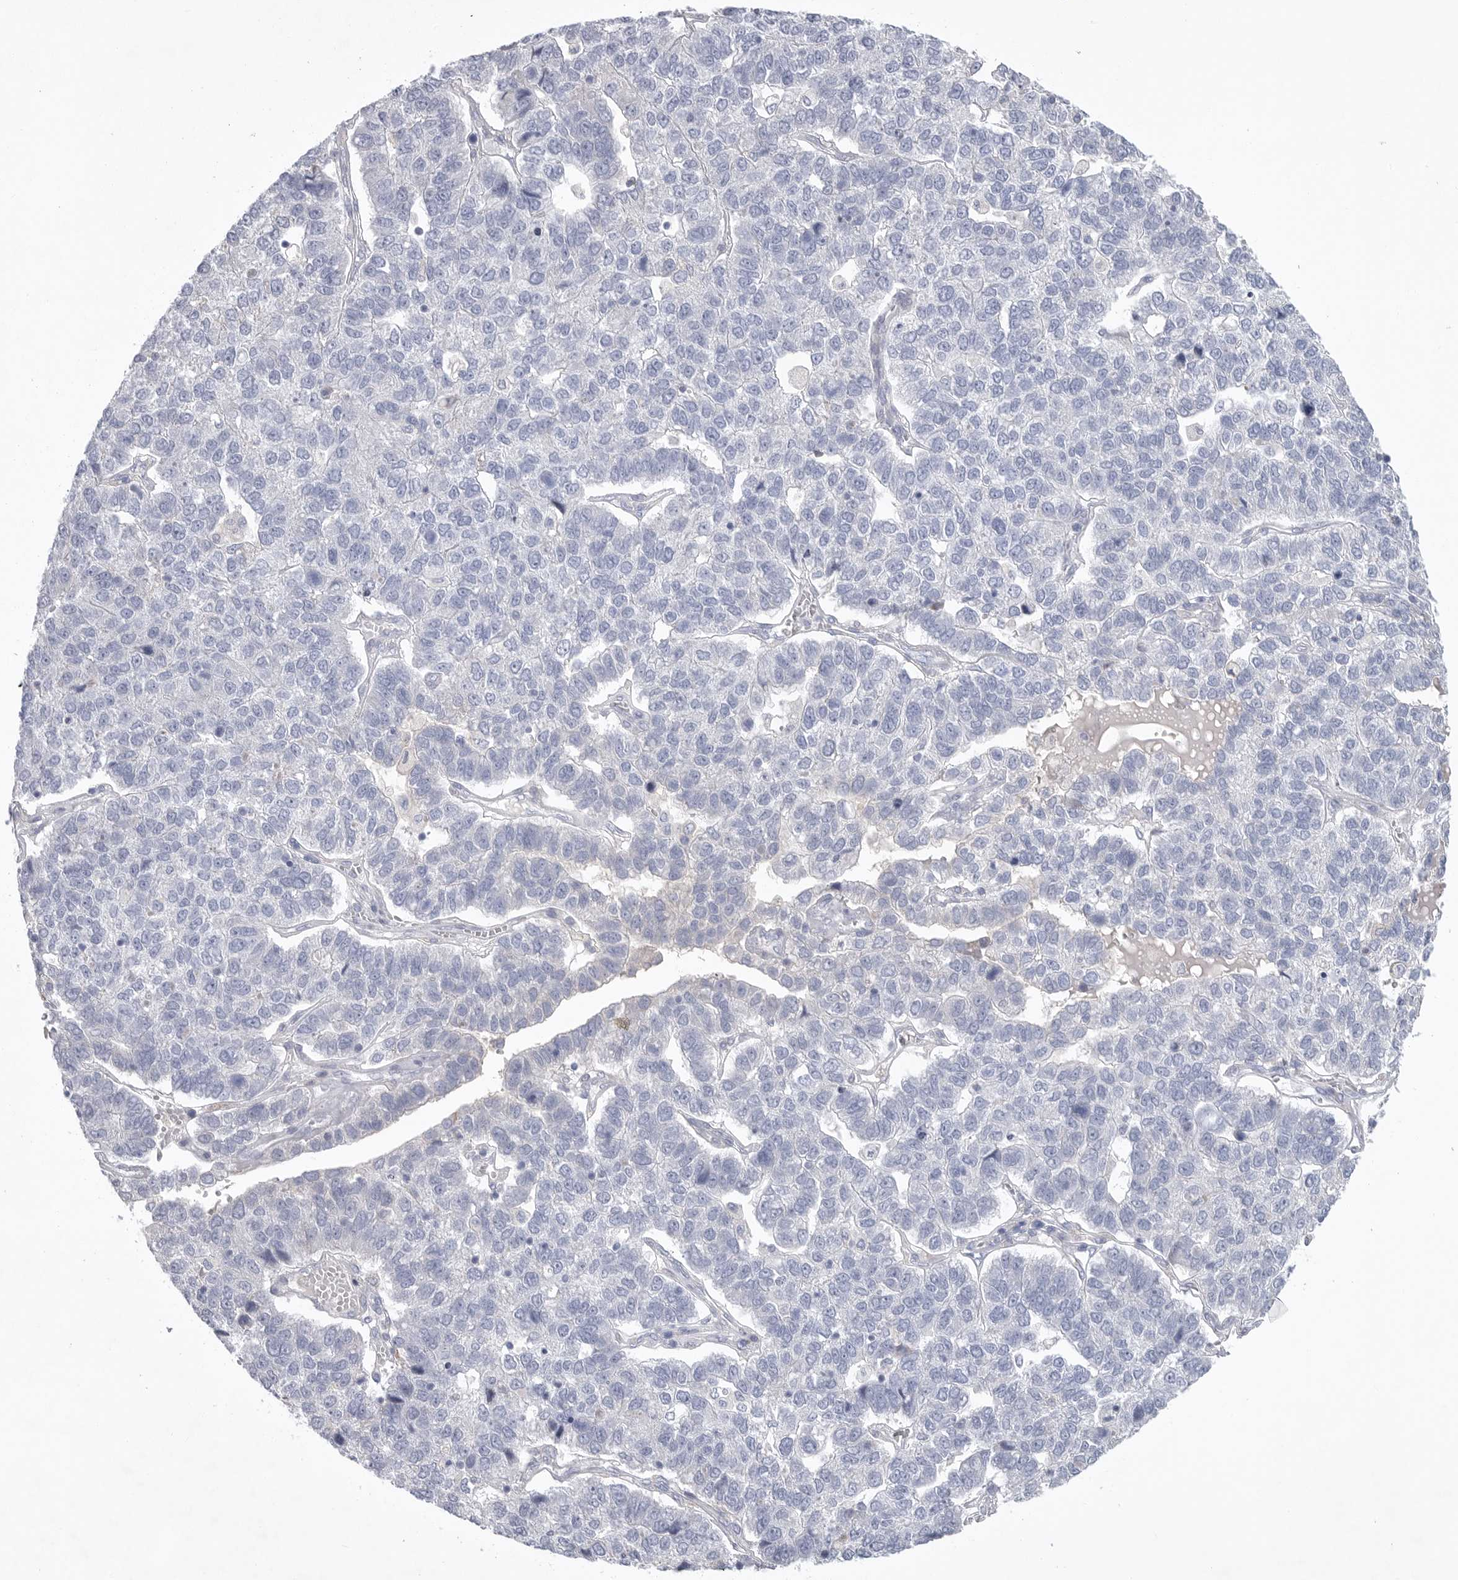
{"staining": {"intensity": "negative", "quantity": "none", "location": "none"}, "tissue": "pancreatic cancer", "cell_type": "Tumor cells", "image_type": "cancer", "snomed": [{"axis": "morphology", "description": "Adenocarcinoma, NOS"}, {"axis": "topography", "description": "Pancreas"}], "caption": "Tumor cells show no significant expression in pancreatic adenocarcinoma.", "gene": "CAMK2B", "patient": {"sex": "female", "age": 61}}